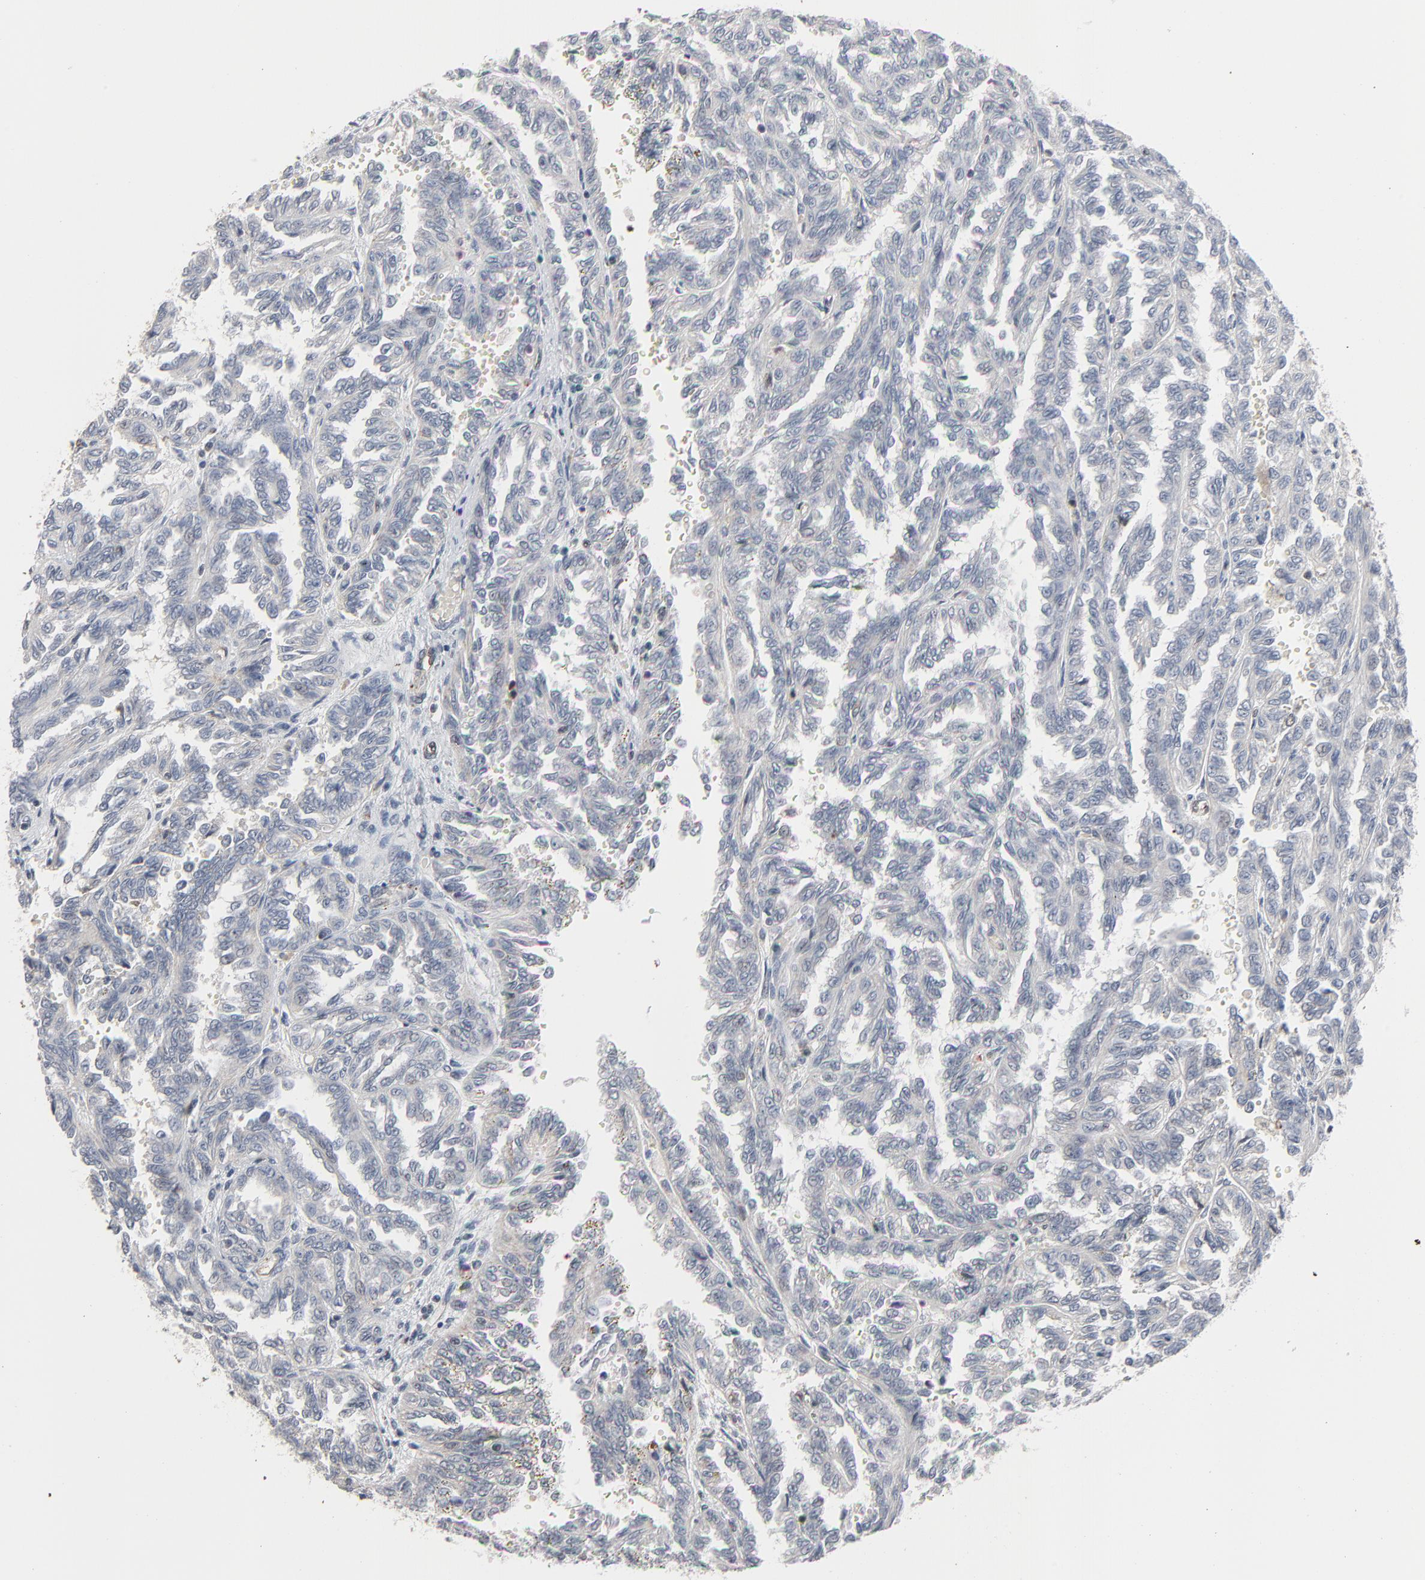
{"staining": {"intensity": "negative", "quantity": "none", "location": "none"}, "tissue": "renal cancer", "cell_type": "Tumor cells", "image_type": "cancer", "snomed": [{"axis": "morphology", "description": "Inflammation, NOS"}, {"axis": "morphology", "description": "Adenocarcinoma, NOS"}, {"axis": "topography", "description": "Kidney"}], "caption": "Human renal cancer (adenocarcinoma) stained for a protein using immunohistochemistry displays no expression in tumor cells.", "gene": "ZNF419", "patient": {"sex": "male", "age": 68}}